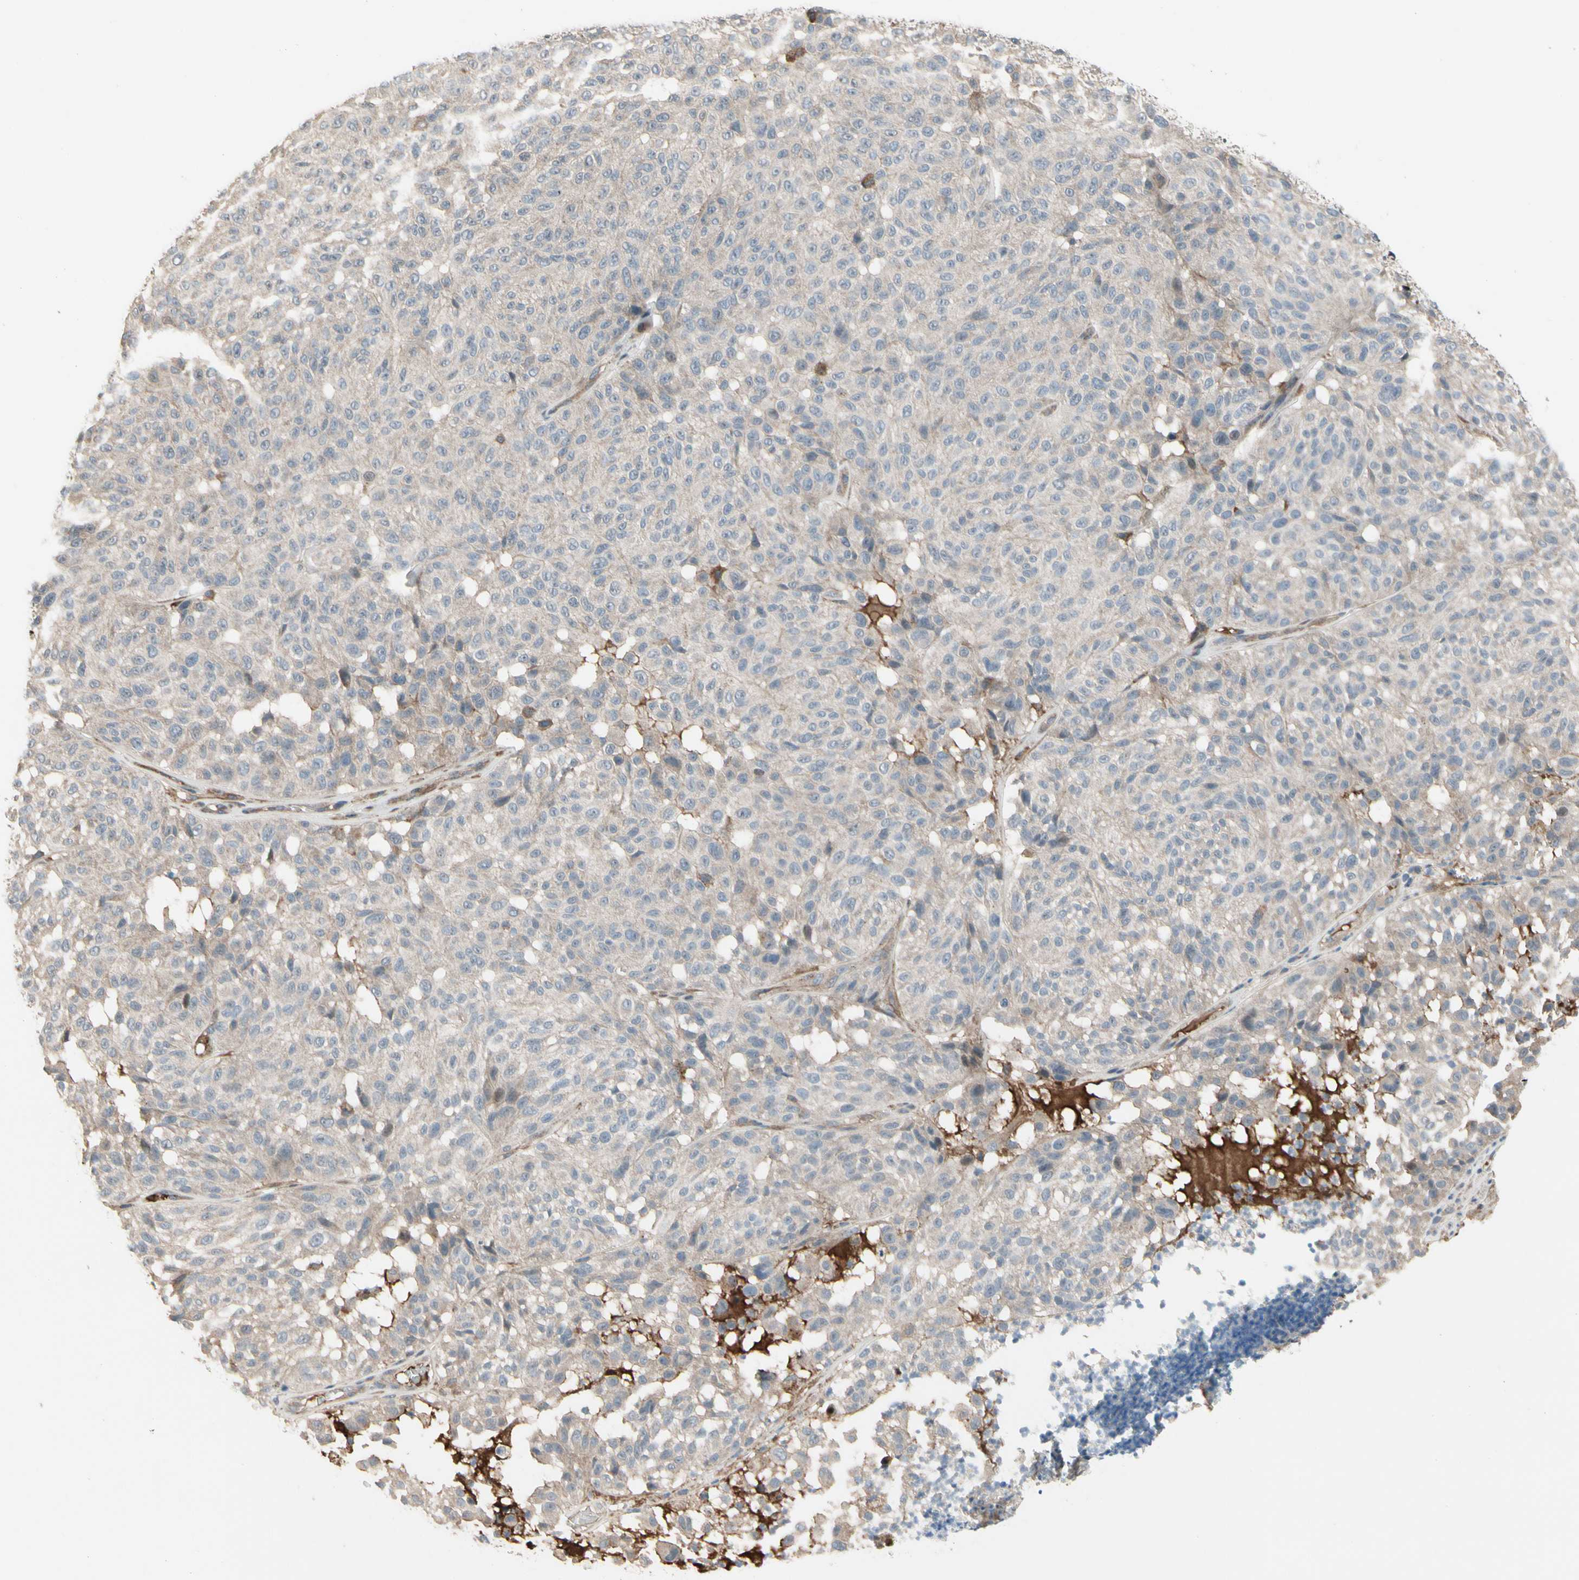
{"staining": {"intensity": "negative", "quantity": "none", "location": "none"}, "tissue": "melanoma", "cell_type": "Tumor cells", "image_type": "cancer", "snomed": [{"axis": "morphology", "description": "Malignant melanoma, NOS"}, {"axis": "topography", "description": "Skin"}], "caption": "Immunohistochemical staining of human melanoma displays no significant staining in tumor cells. The staining is performed using DAB brown chromogen with nuclei counter-stained in using hematoxylin.", "gene": "SNX29", "patient": {"sex": "female", "age": 46}}